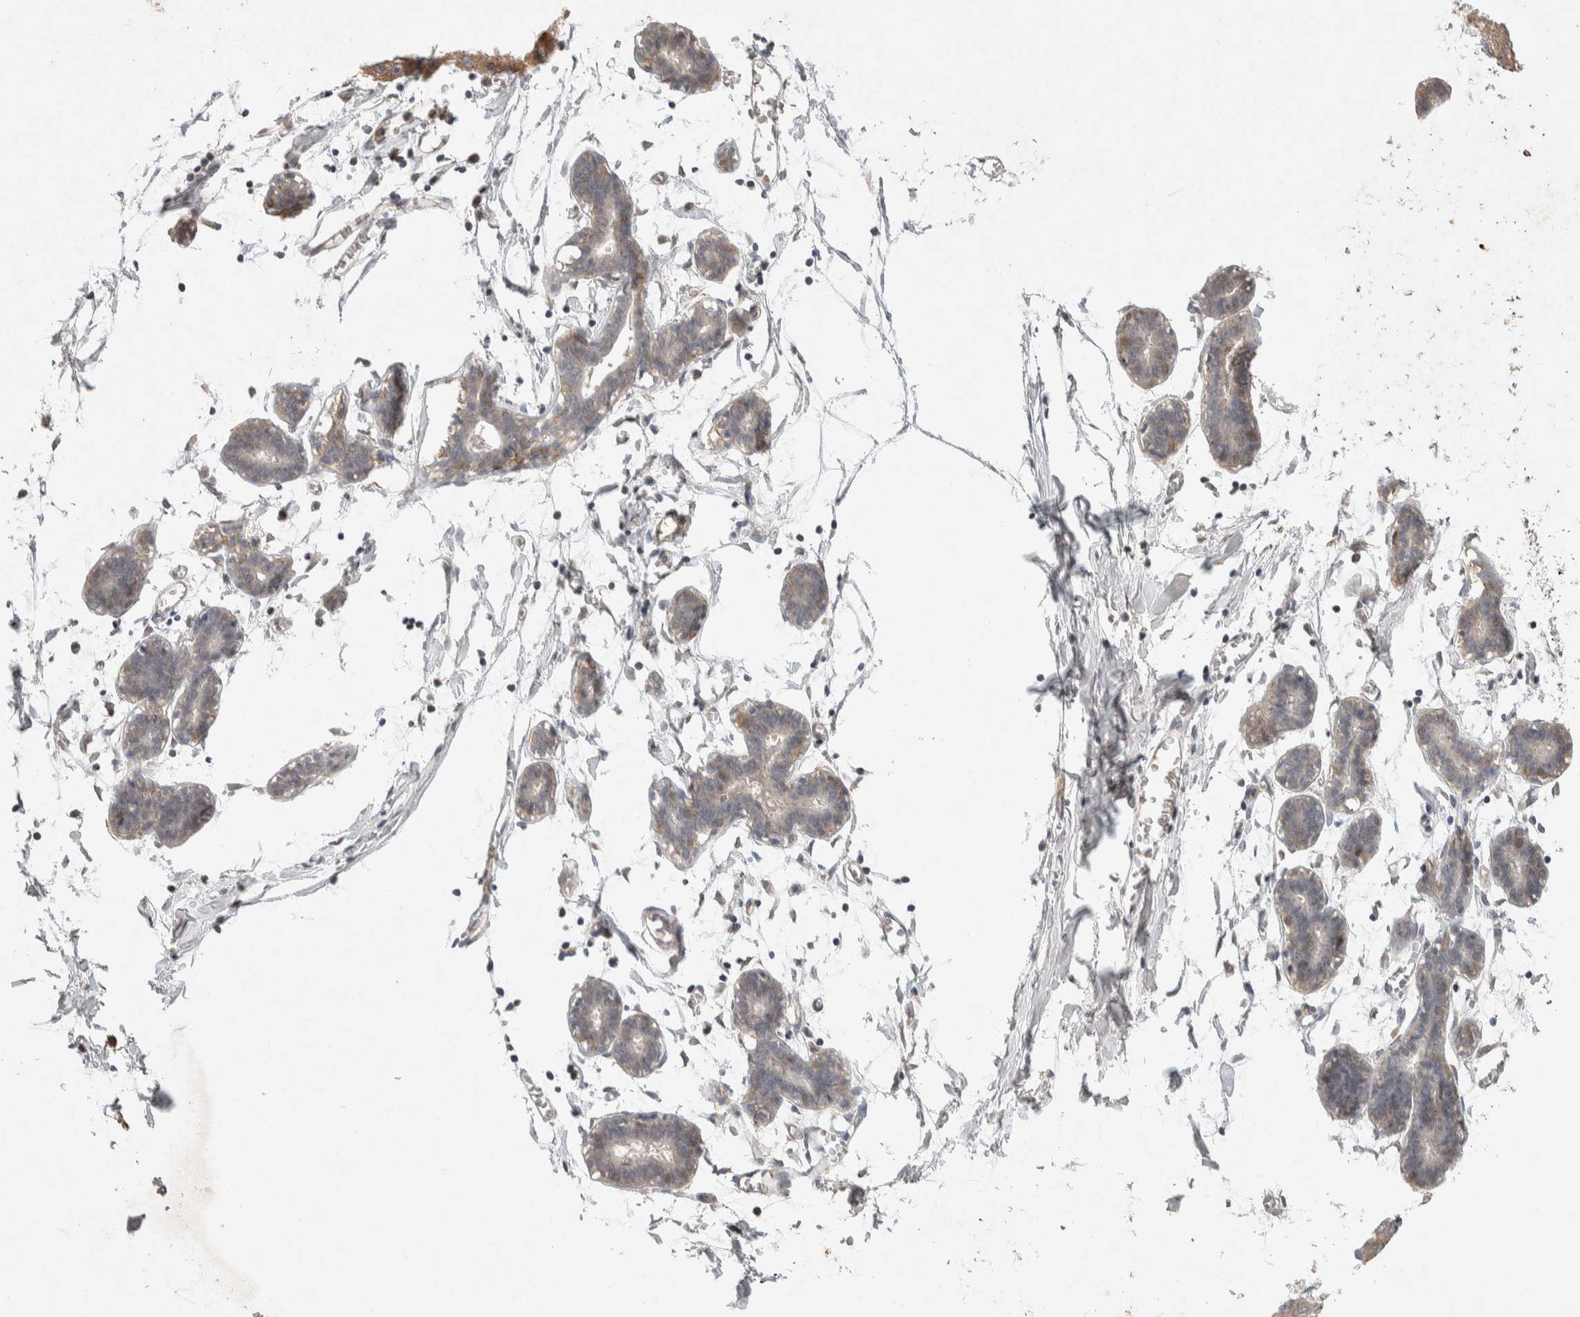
{"staining": {"intensity": "negative", "quantity": "none", "location": "none"}, "tissue": "breast", "cell_type": "Adipocytes", "image_type": "normal", "snomed": [{"axis": "morphology", "description": "Normal tissue, NOS"}, {"axis": "topography", "description": "Breast"}], "caption": "Benign breast was stained to show a protein in brown. There is no significant positivity in adipocytes. The staining was performed using DAB (3,3'-diaminobenzidine) to visualize the protein expression in brown, while the nuclei were stained in blue with hematoxylin (Magnification: 20x).", "gene": "CMTM4", "patient": {"sex": "female", "age": 27}}